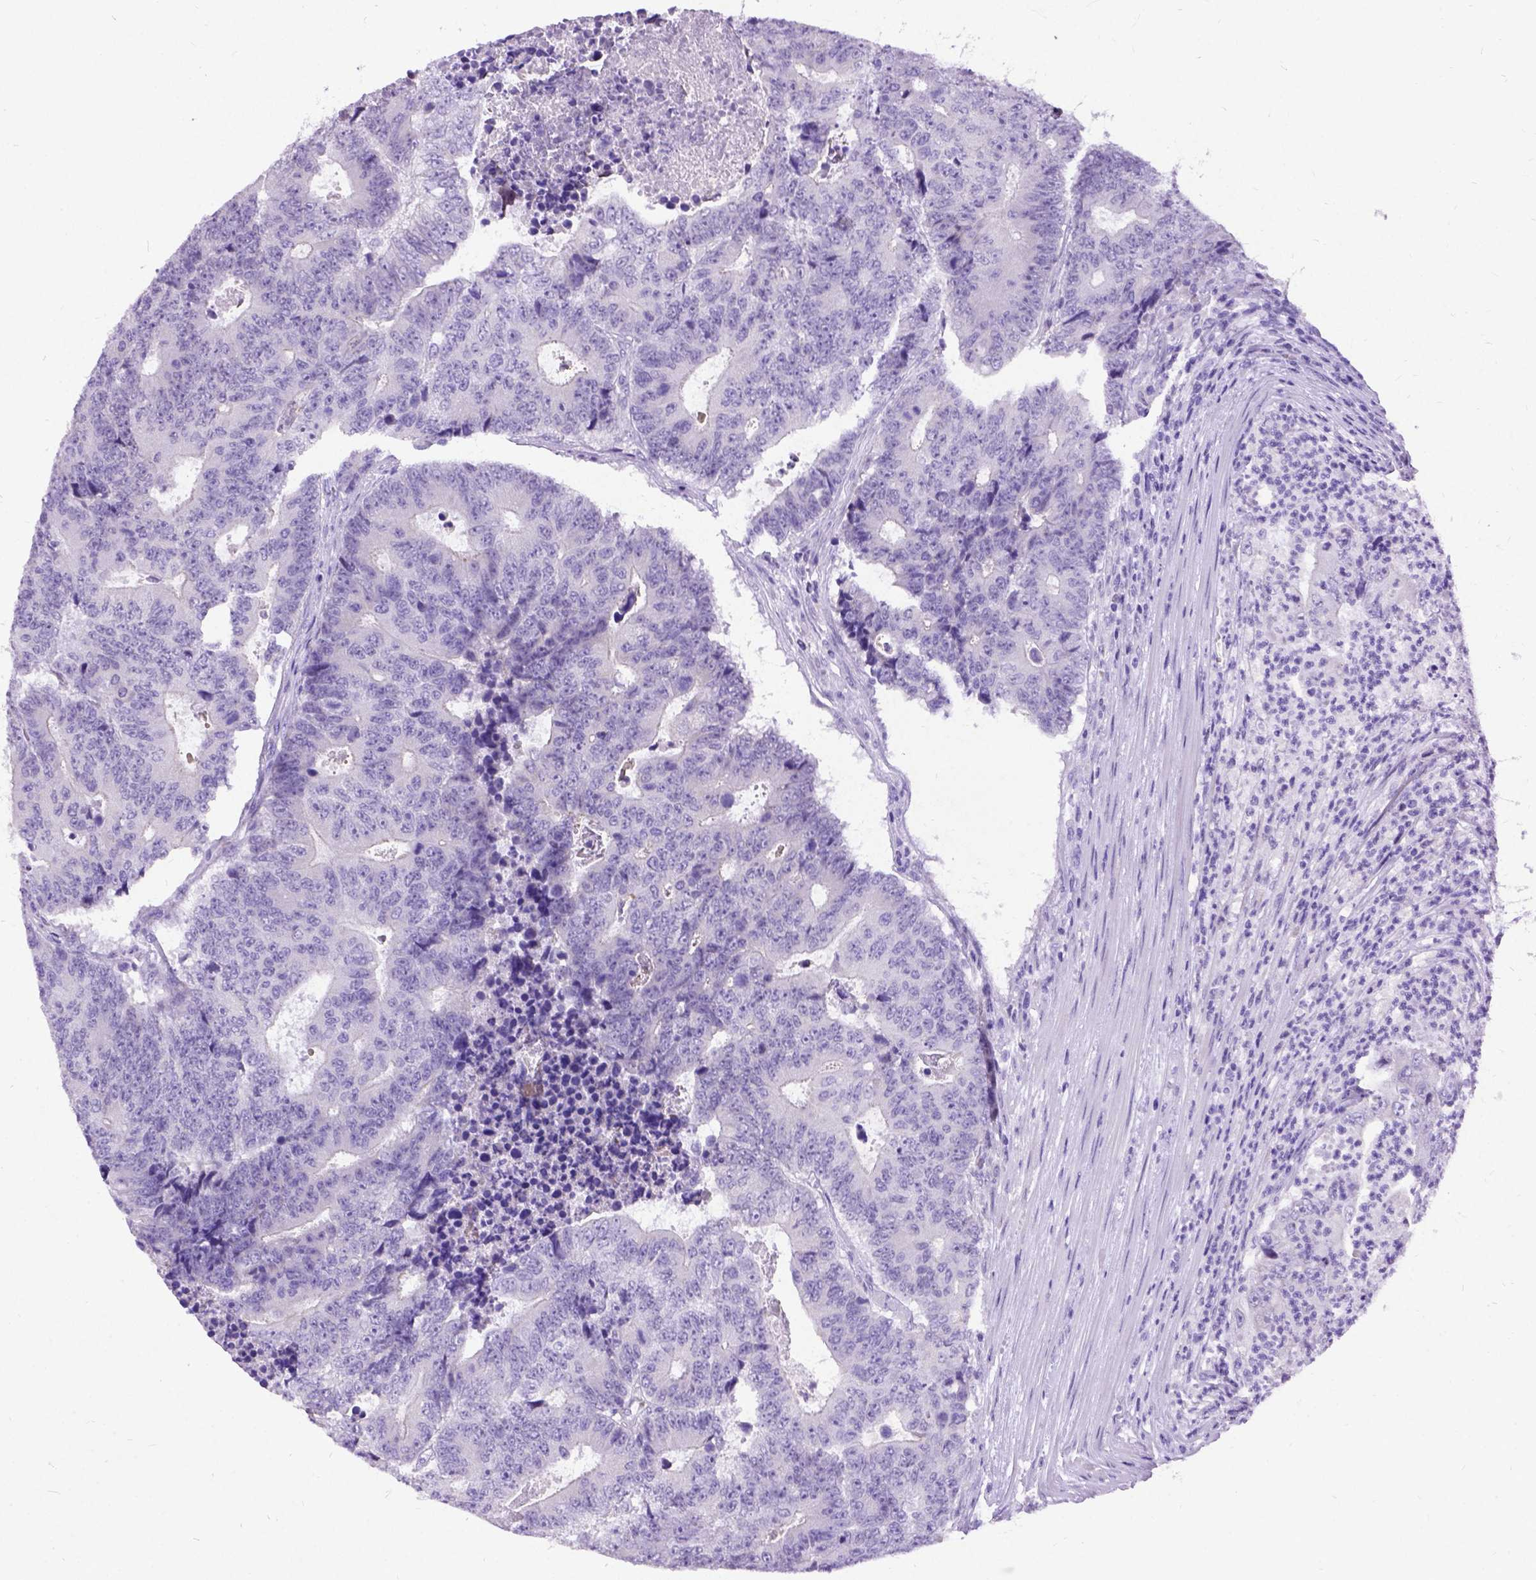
{"staining": {"intensity": "negative", "quantity": "none", "location": "none"}, "tissue": "colorectal cancer", "cell_type": "Tumor cells", "image_type": "cancer", "snomed": [{"axis": "morphology", "description": "Adenocarcinoma, NOS"}, {"axis": "topography", "description": "Colon"}], "caption": "Tumor cells are negative for brown protein staining in colorectal cancer.", "gene": "NEUROD4", "patient": {"sex": "female", "age": 48}}